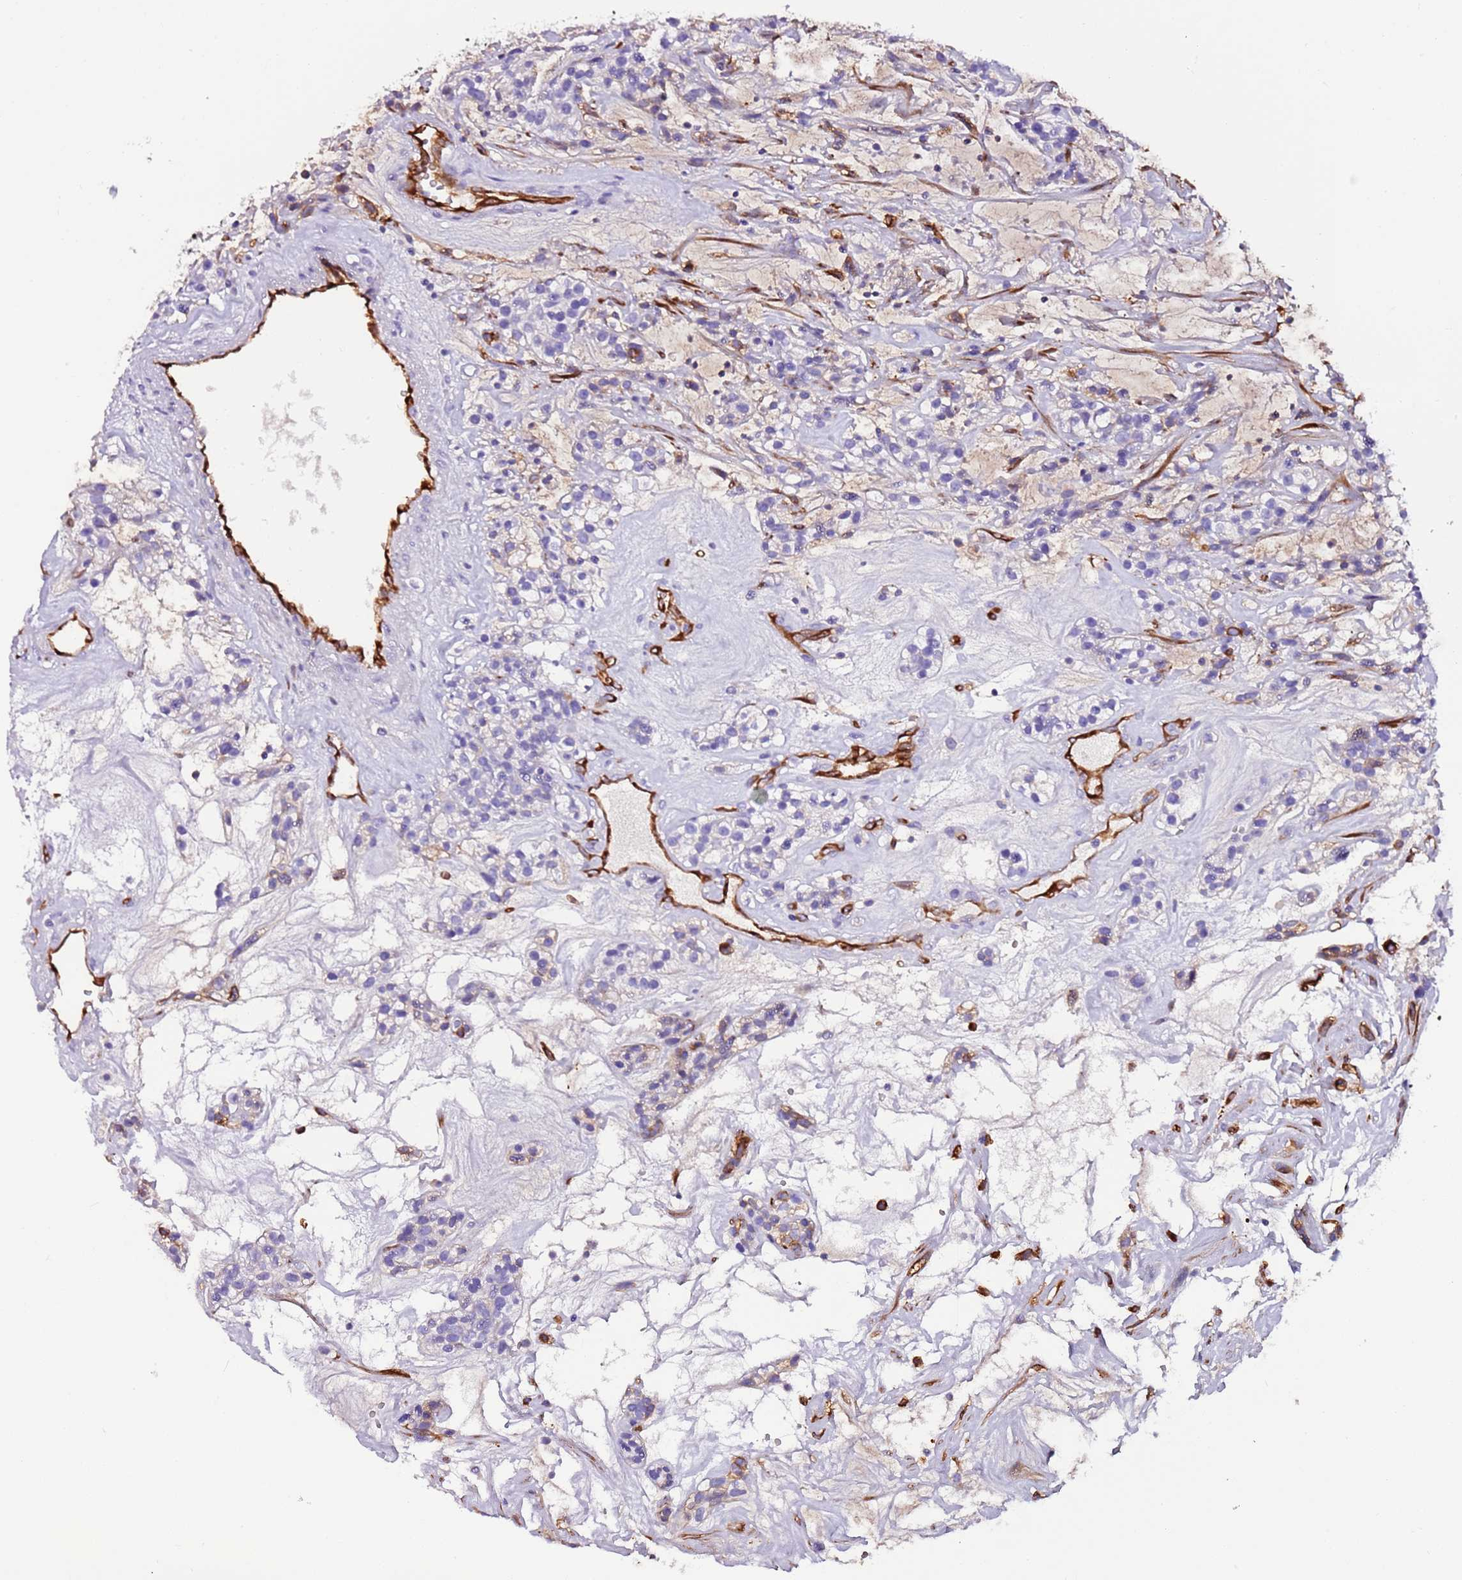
{"staining": {"intensity": "negative", "quantity": "none", "location": "none"}, "tissue": "renal cancer", "cell_type": "Tumor cells", "image_type": "cancer", "snomed": [{"axis": "morphology", "description": "Adenocarcinoma, NOS"}, {"axis": "topography", "description": "Kidney"}], "caption": "Renal cancer stained for a protein using immunohistochemistry (IHC) shows no positivity tumor cells.", "gene": "FAM174C", "patient": {"sex": "female", "age": 57}}